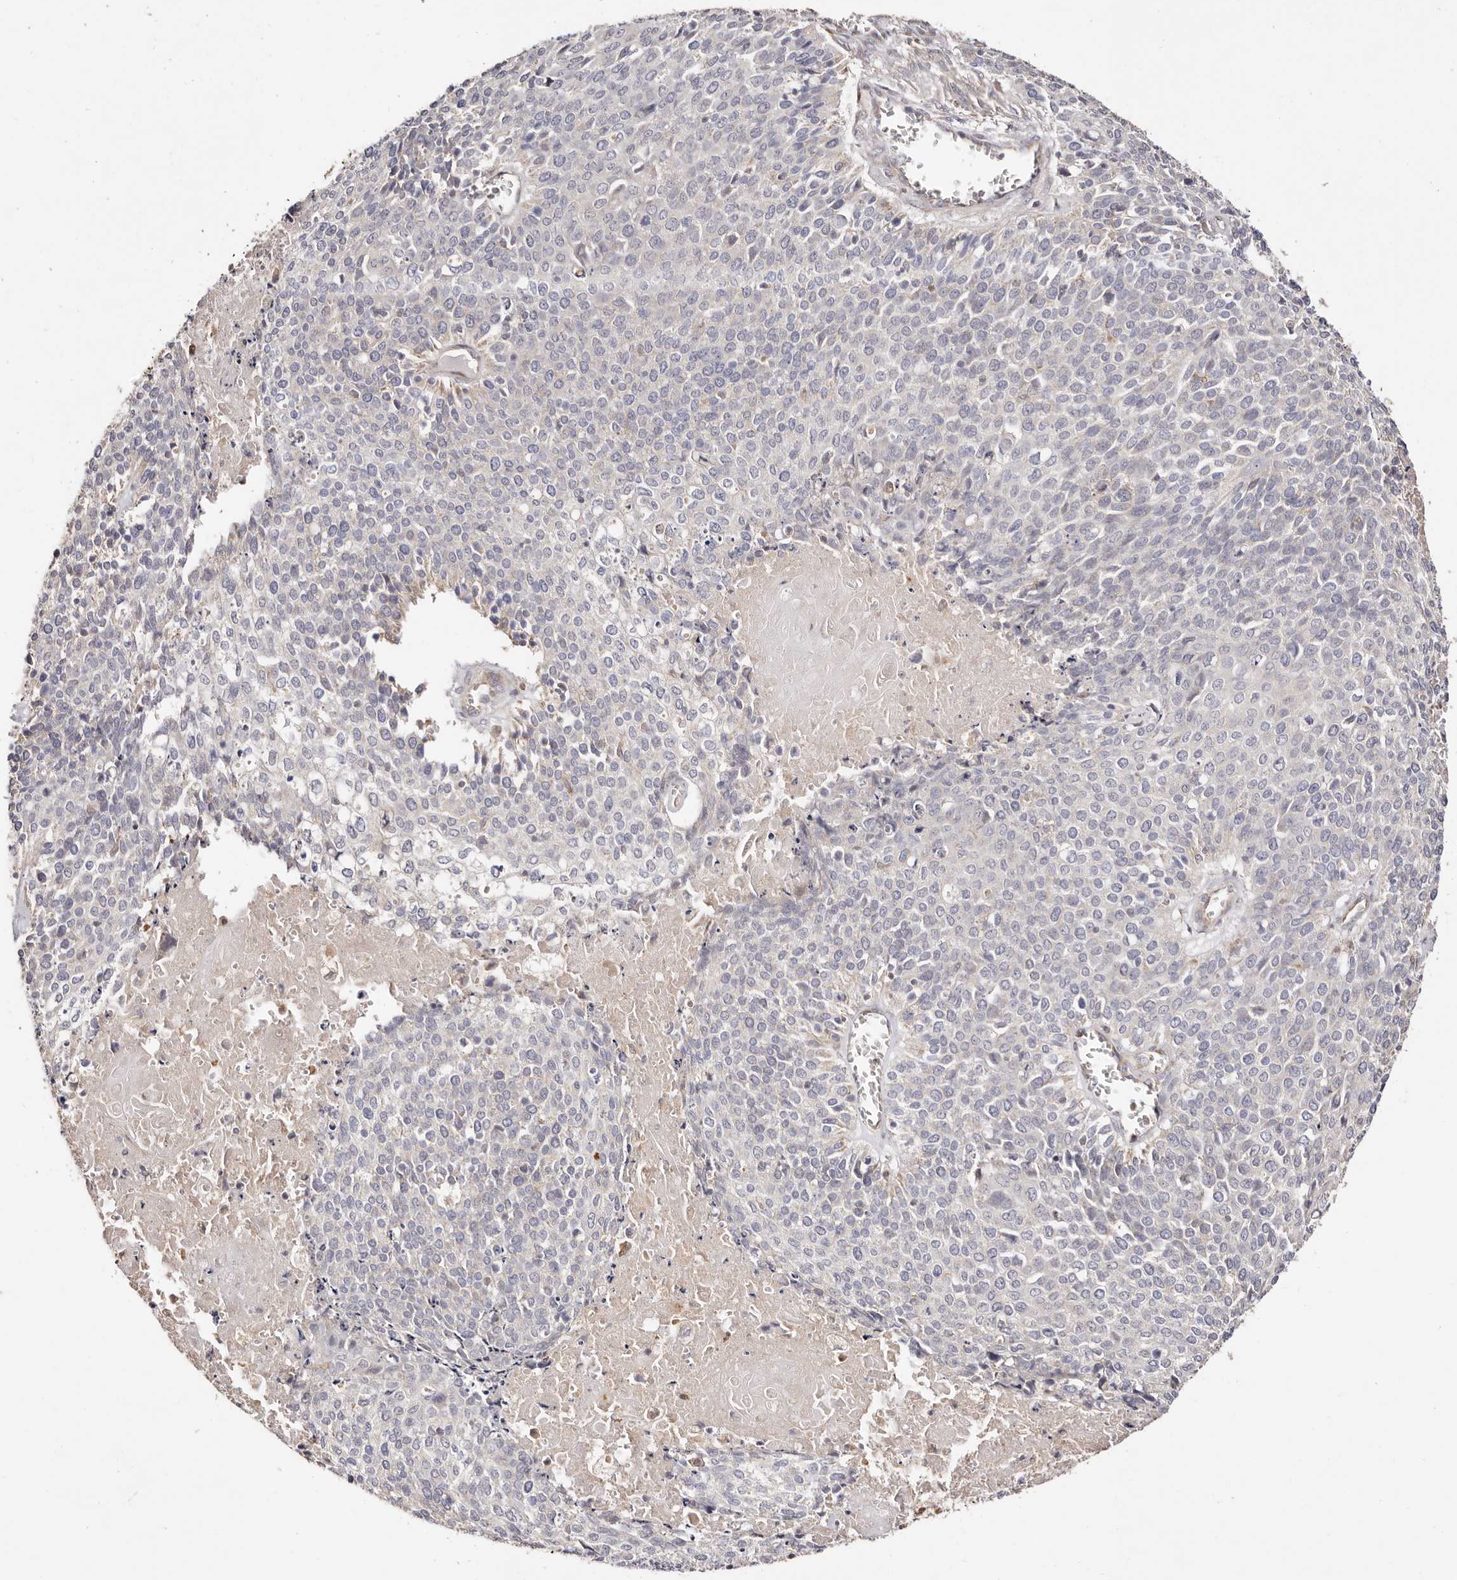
{"staining": {"intensity": "negative", "quantity": "none", "location": "none"}, "tissue": "cervical cancer", "cell_type": "Tumor cells", "image_type": "cancer", "snomed": [{"axis": "morphology", "description": "Squamous cell carcinoma, NOS"}, {"axis": "topography", "description": "Cervix"}], "caption": "A high-resolution image shows immunohistochemistry staining of squamous cell carcinoma (cervical), which shows no significant positivity in tumor cells.", "gene": "MAPK1", "patient": {"sex": "female", "age": 39}}